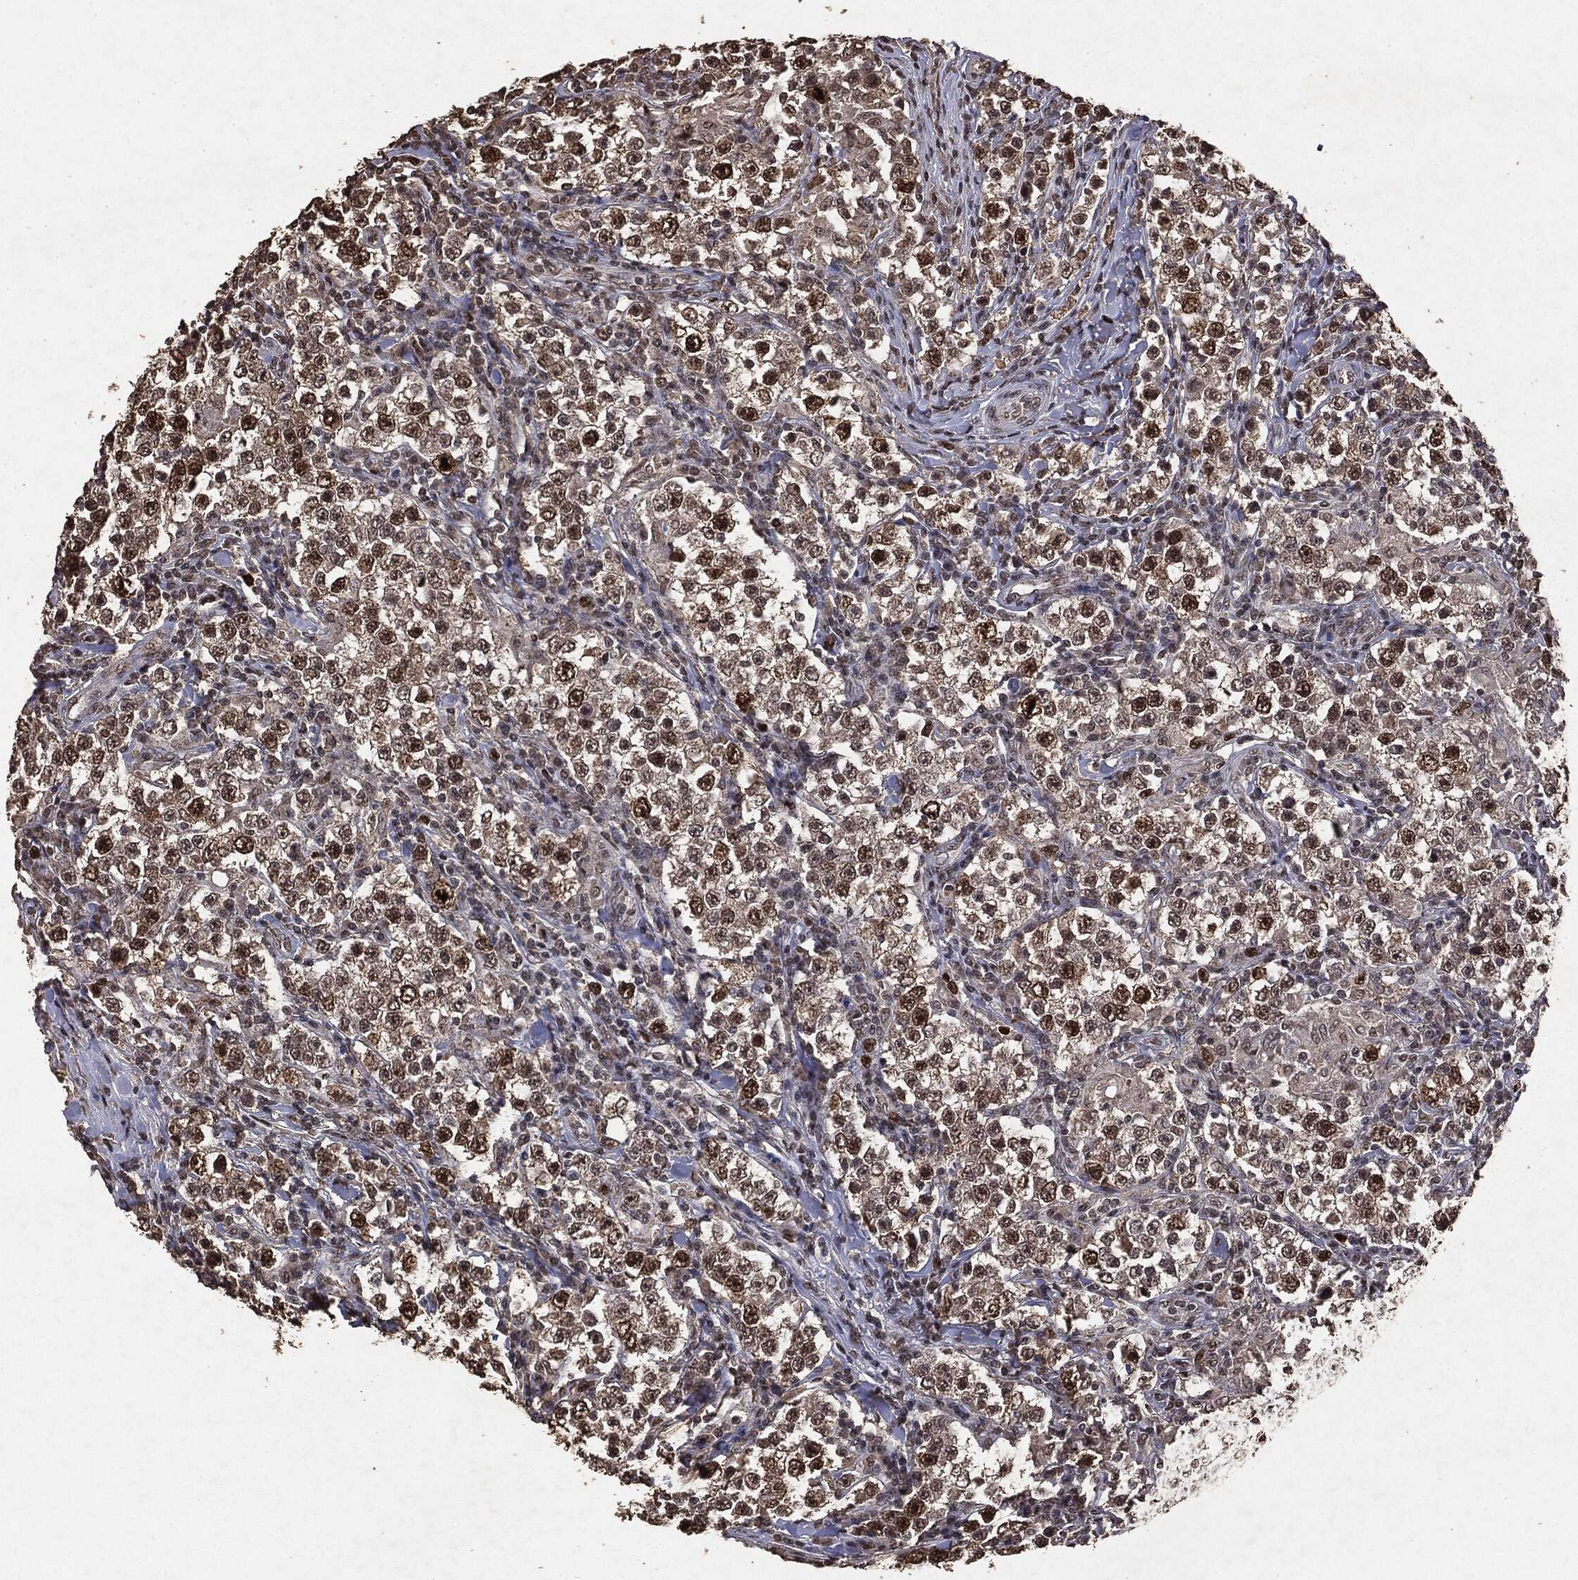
{"staining": {"intensity": "strong", "quantity": "<25%", "location": "nuclear"}, "tissue": "testis cancer", "cell_type": "Tumor cells", "image_type": "cancer", "snomed": [{"axis": "morphology", "description": "Seminoma, NOS"}, {"axis": "morphology", "description": "Carcinoma, Embryonal, NOS"}, {"axis": "topography", "description": "Testis"}], "caption": "Protein staining of seminoma (testis) tissue displays strong nuclear staining in approximately <25% of tumor cells.", "gene": "RAD18", "patient": {"sex": "male", "age": 41}}